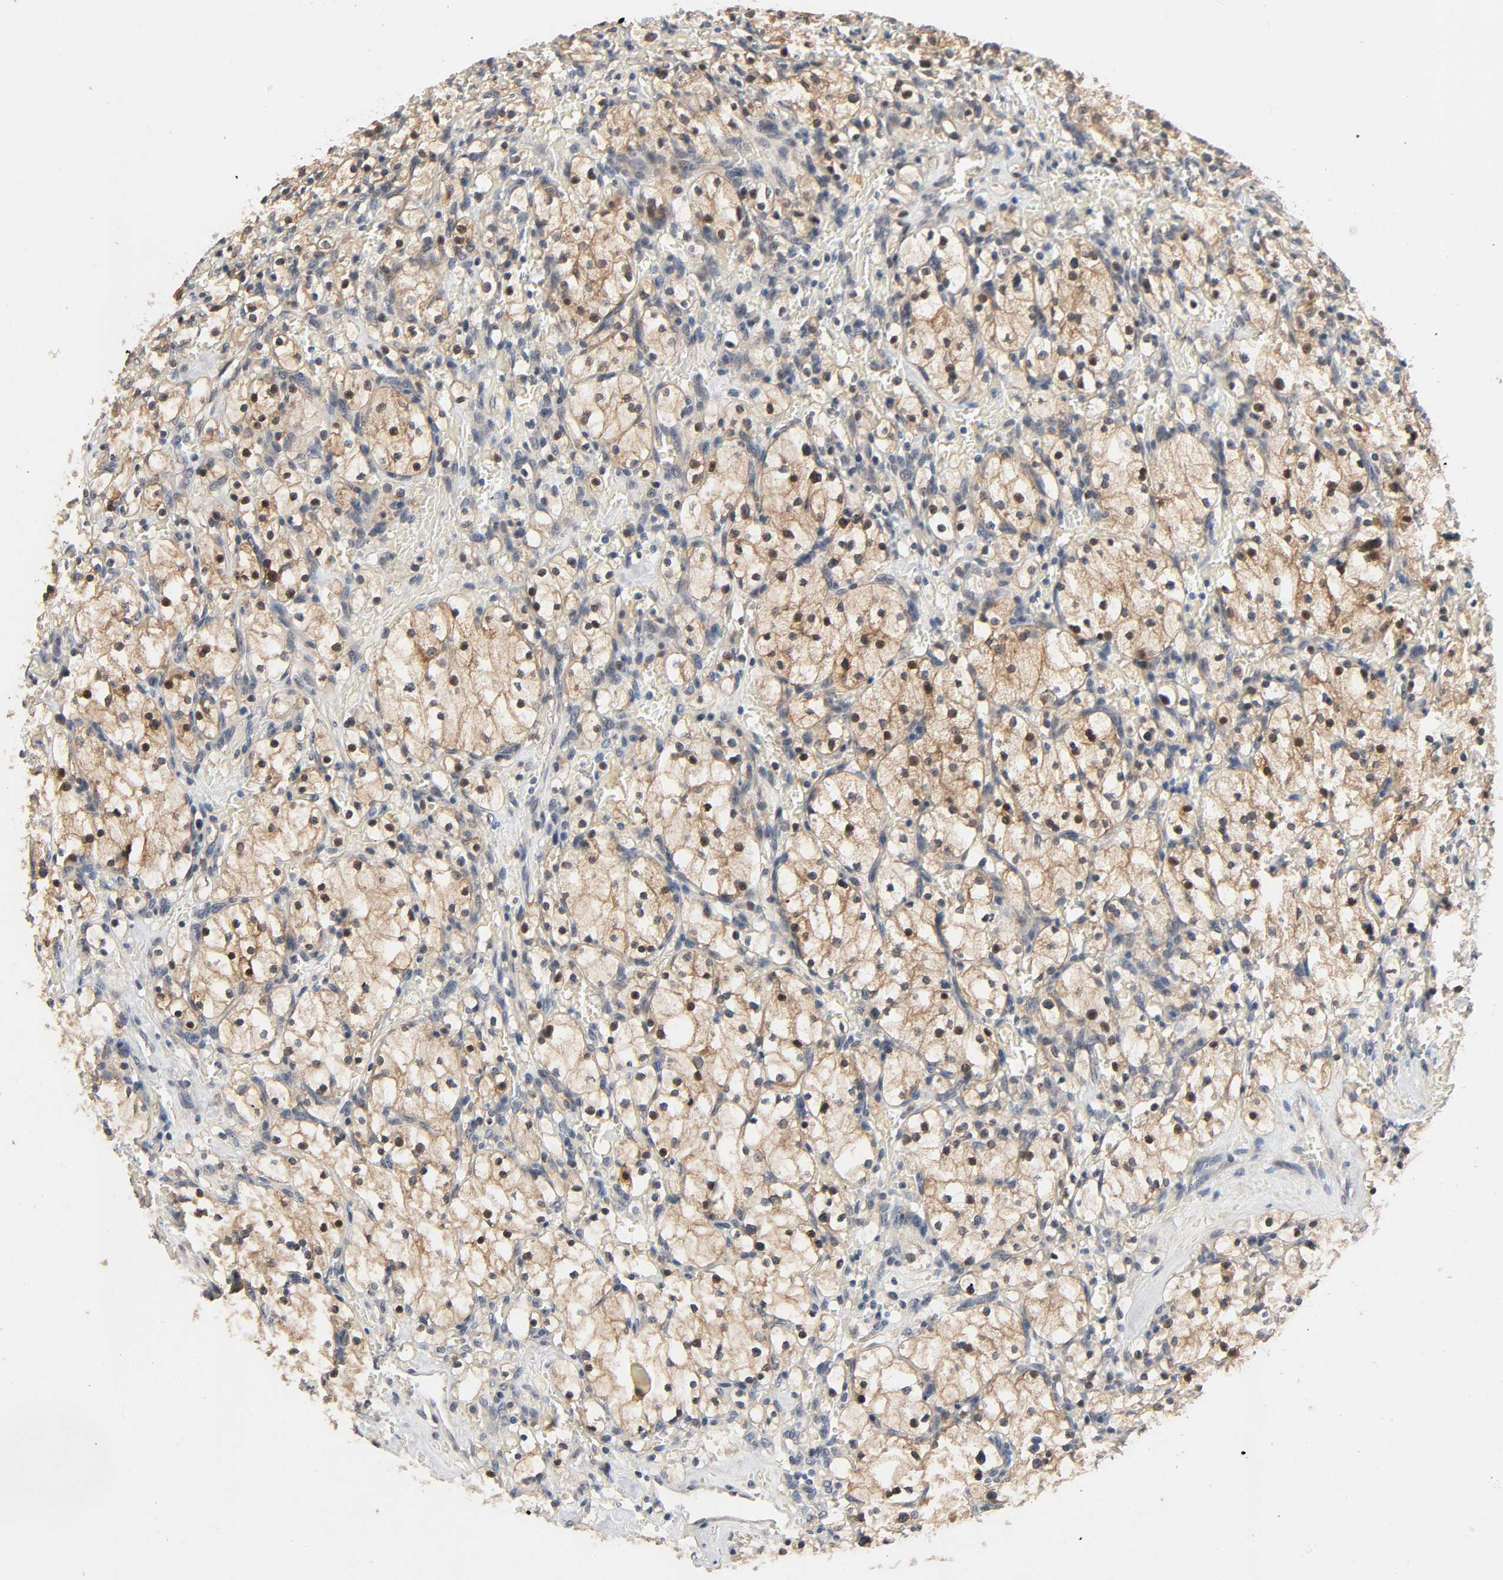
{"staining": {"intensity": "moderate", "quantity": ">75%", "location": "cytoplasmic/membranous,nuclear"}, "tissue": "renal cancer", "cell_type": "Tumor cells", "image_type": "cancer", "snomed": [{"axis": "morphology", "description": "Adenocarcinoma, NOS"}, {"axis": "topography", "description": "Kidney"}], "caption": "A brown stain highlights moderate cytoplasmic/membranous and nuclear expression of a protein in renal cancer (adenocarcinoma) tumor cells.", "gene": "MAGEA8", "patient": {"sex": "female", "age": 83}}